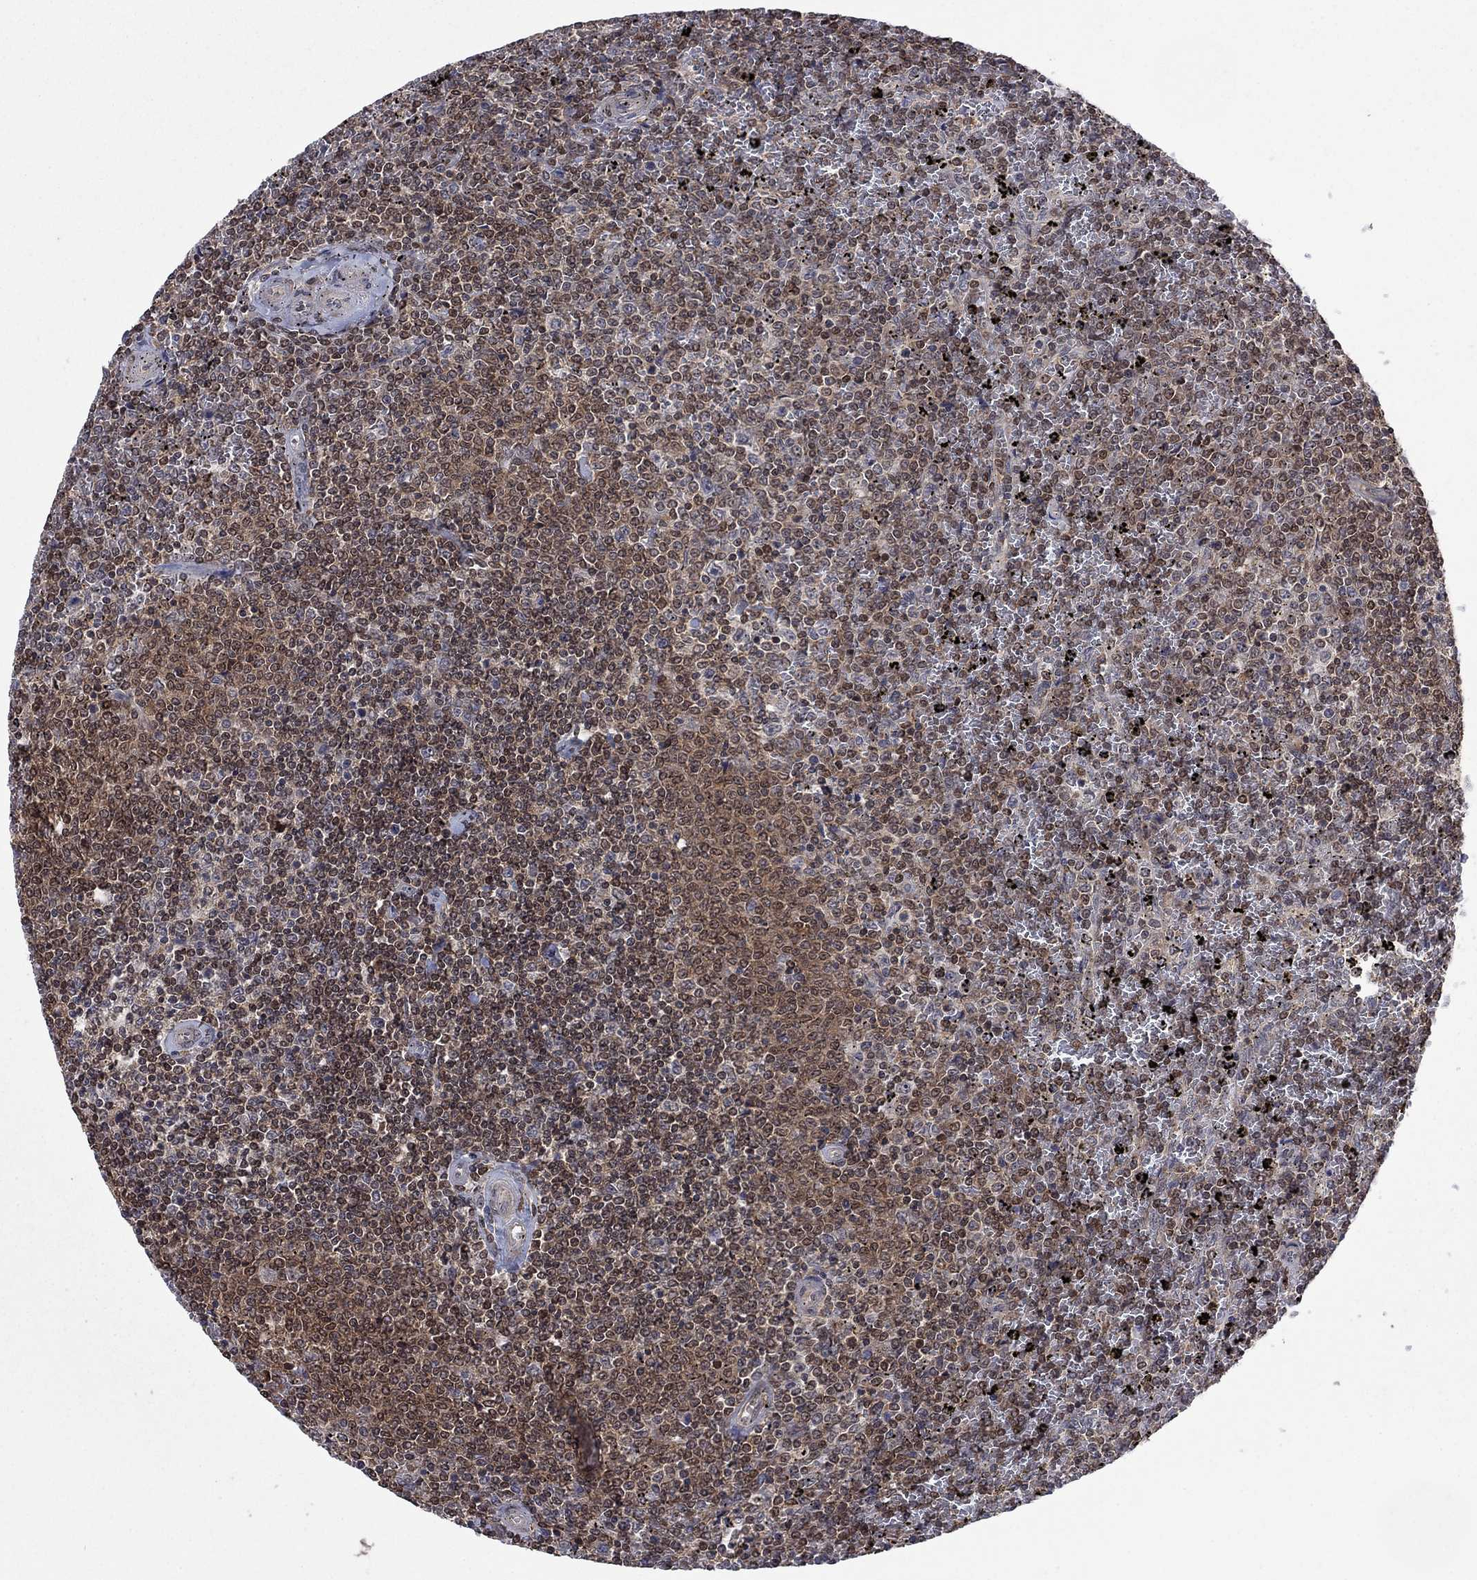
{"staining": {"intensity": "moderate", "quantity": ">75%", "location": "cytoplasmic/membranous,nuclear"}, "tissue": "lymphoma", "cell_type": "Tumor cells", "image_type": "cancer", "snomed": [{"axis": "morphology", "description": "Malignant lymphoma, non-Hodgkin's type, Low grade"}, {"axis": "topography", "description": "Spleen"}], "caption": "A photomicrograph of low-grade malignant lymphoma, non-Hodgkin's type stained for a protein demonstrates moderate cytoplasmic/membranous and nuclear brown staining in tumor cells.", "gene": "IAH1", "patient": {"sex": "female", "age": 77}}